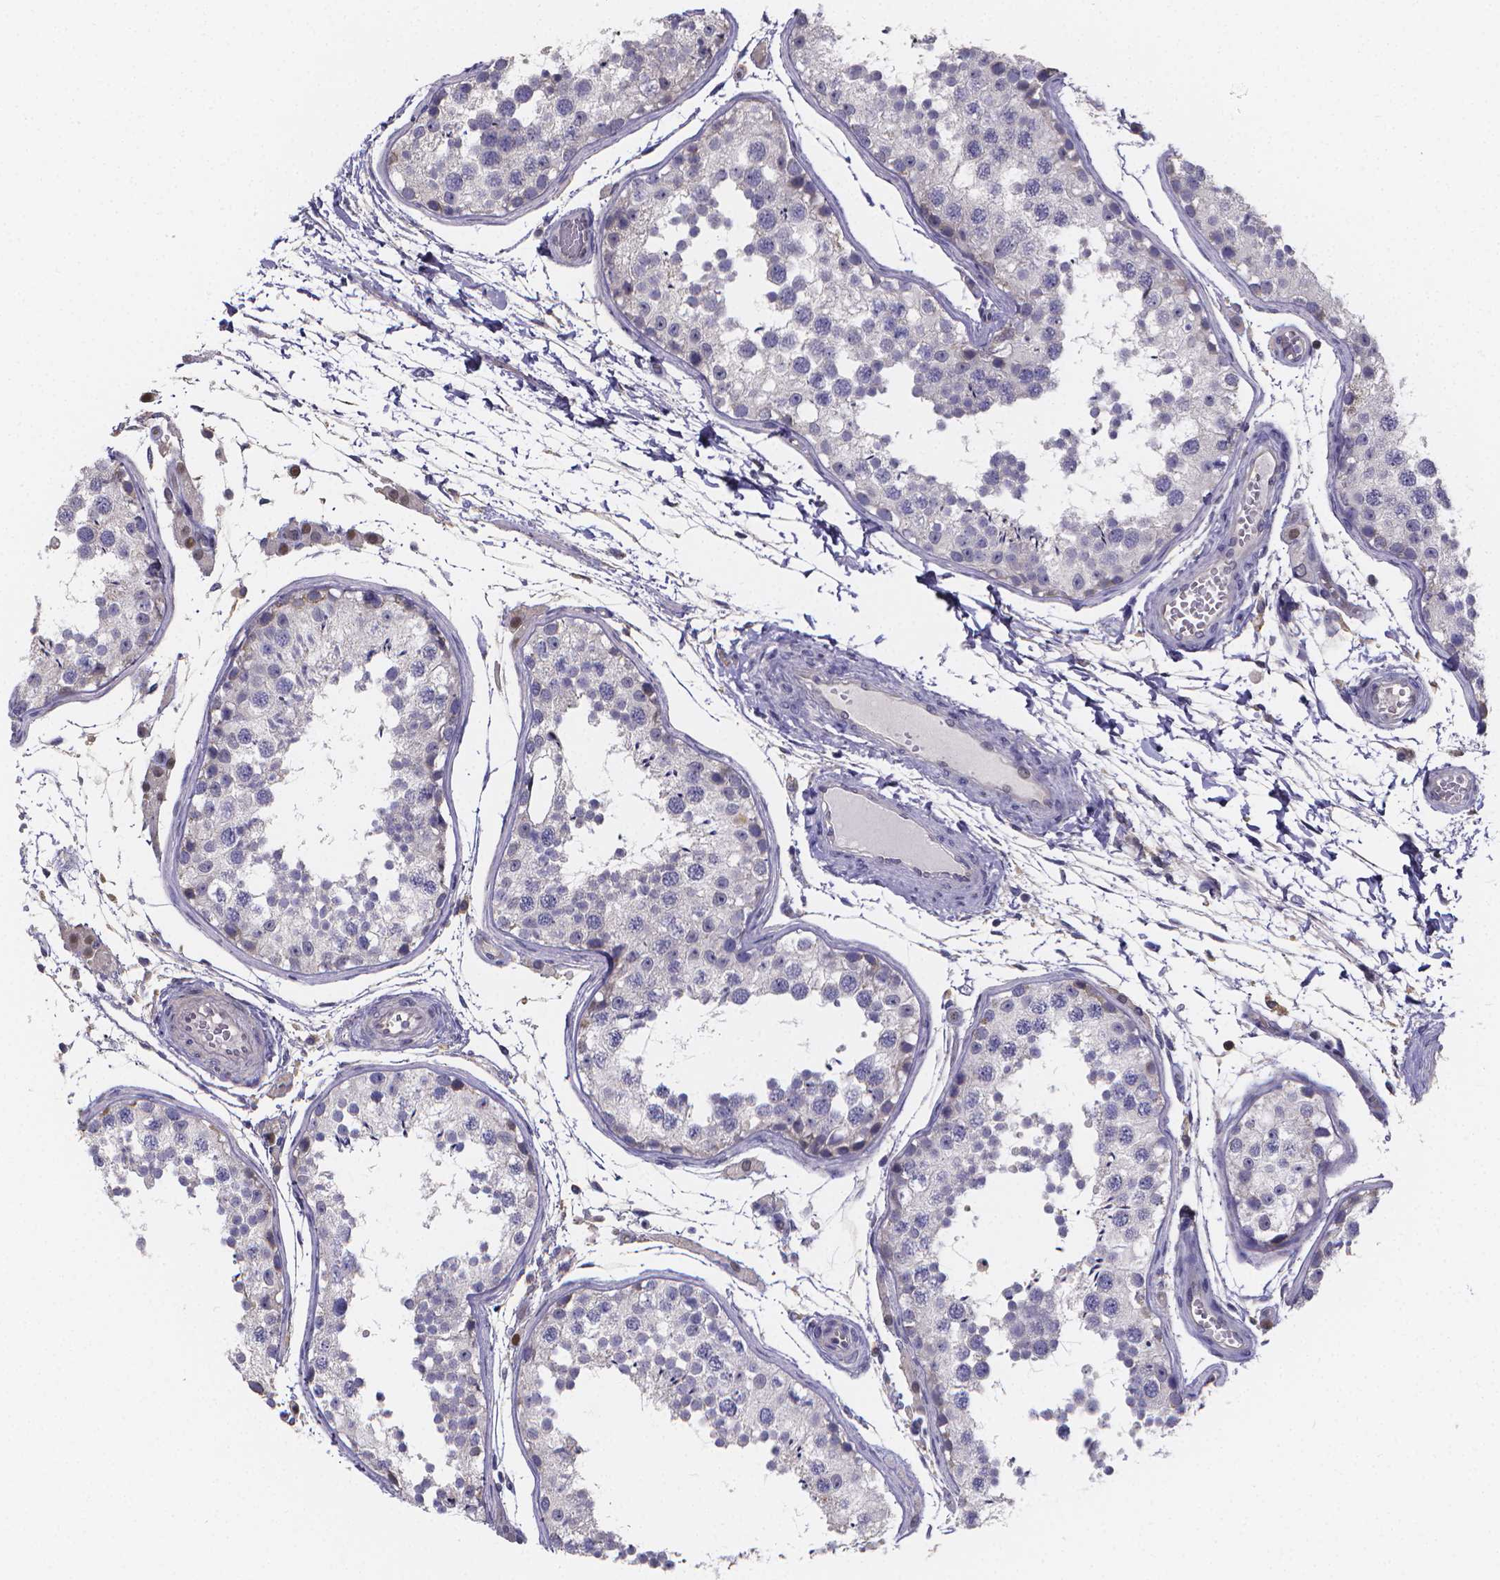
{"staining": {"intensity": "negative", "quantity": "none", "location": "none"}, "tissue": "testis", "cell_type": "Cells in seminiferous ducts", "image_type": "normal", "snomed": [{"axis": "morphology", "description": "Normal tissue, NOS"}, {"axis": "topography", "description": "Testis"}], "caption": "Immunohistochemistry (IHC) photomicrograph of normal human testis stained for a protein (brown), which exhibits no staining in cells in seminiferous ducts.", "gene": "PAH", "patient": {"sex": "male", "age": 29}}